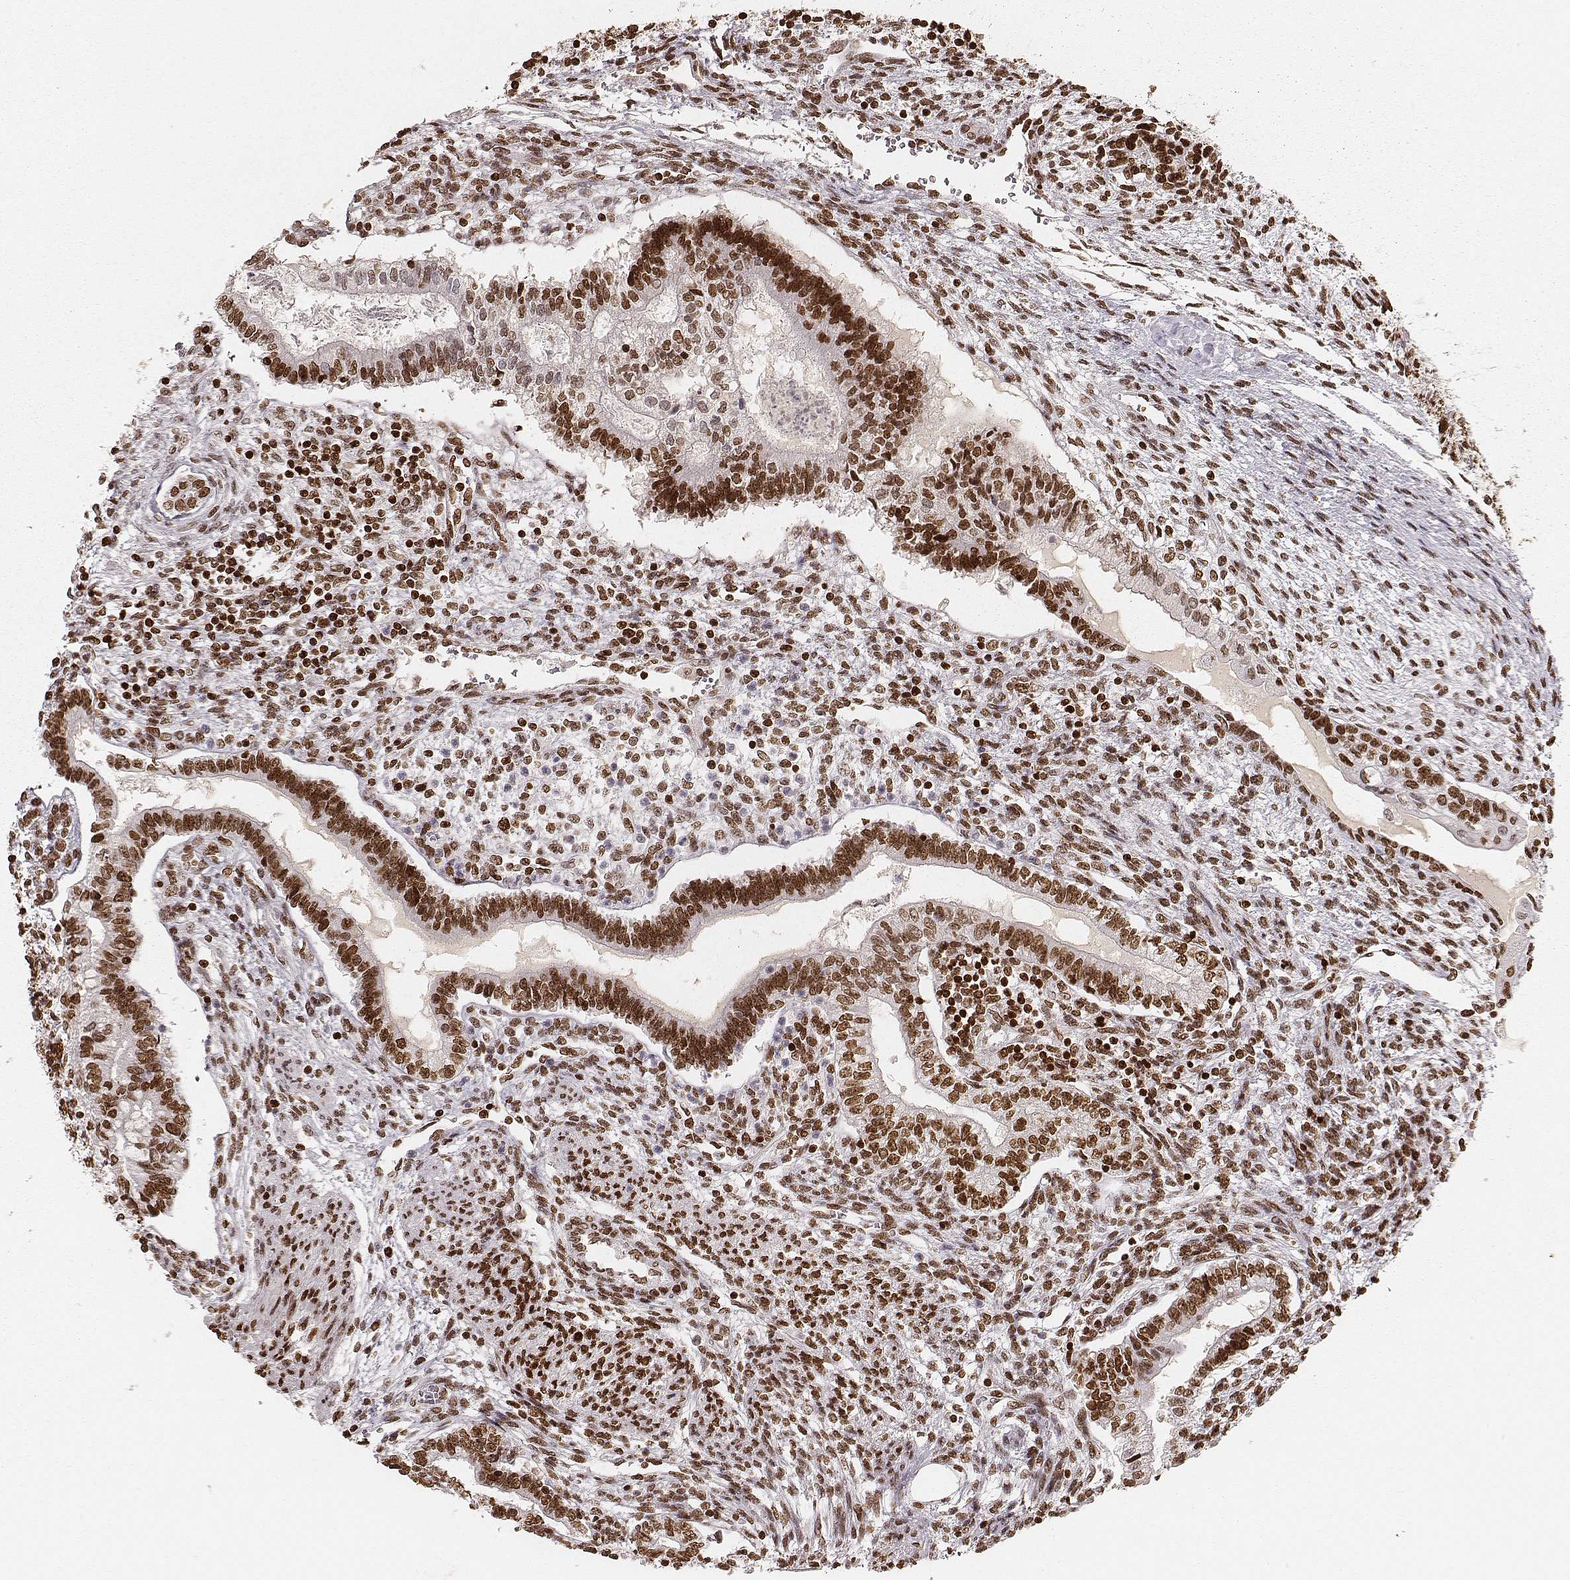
{"staining": {"intensity": "strong", "quantity": ">75%", "location": "nuclear"}, "tissue": "testis cancer", "cell_type": "Tumor cells", "image_type": "cancer", "snomed": [{"axis": "morphology", "description": "Carcinoma, Embryonal, NOS"}, {"axis": "topography", "description": "Testis"}], "caption": "Tumor cells display strong nuclear expression in about >75% of cells in embryonal carcinoma (testis).", "gene": "PARP1", "patient": {"sex": "male", "age": 37}}